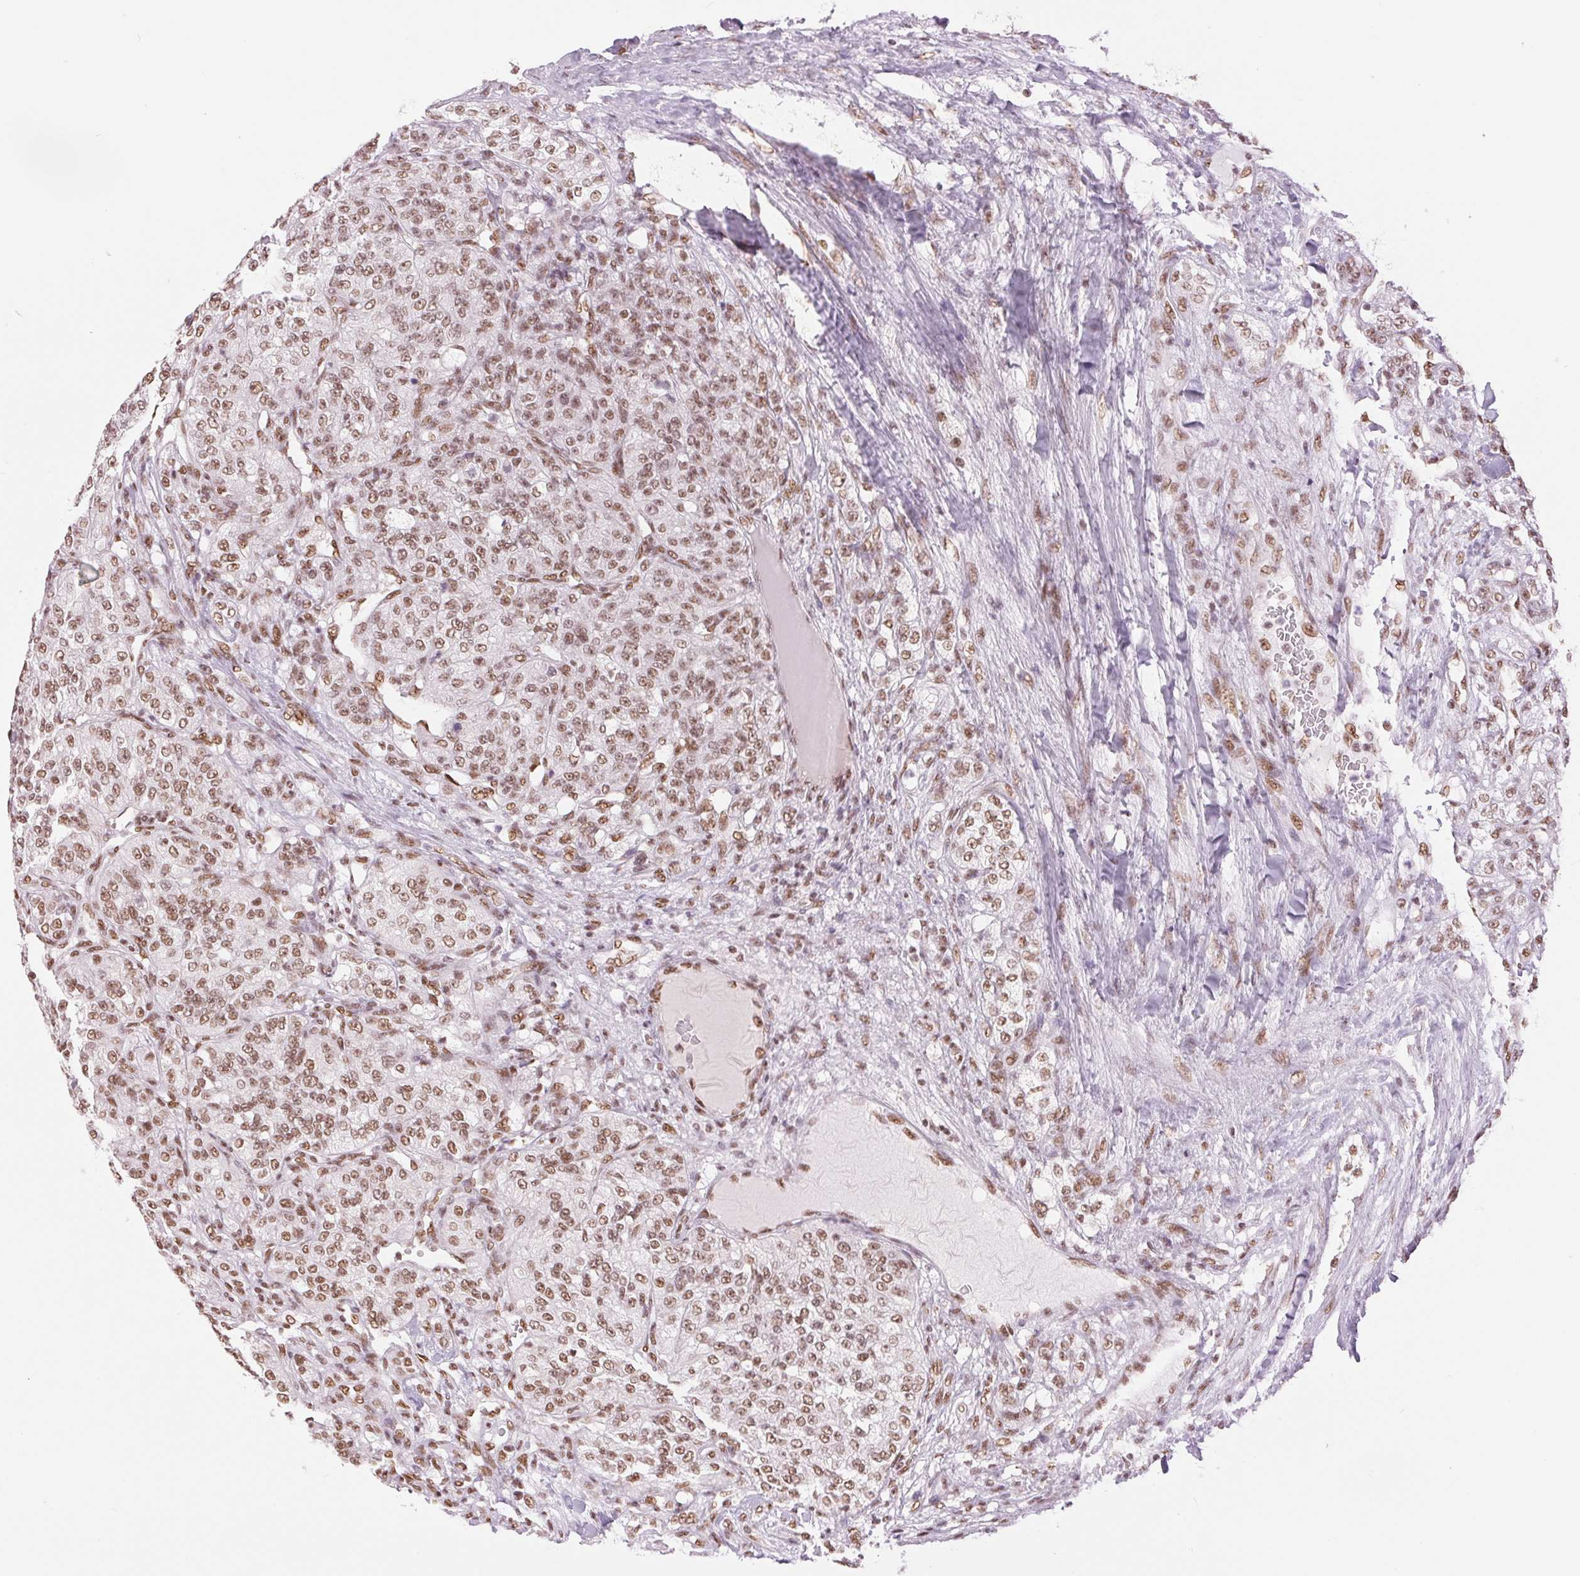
{"staining": {"intensity": "moderate", "quantity": ">75%", "location": "nuclear"}, "tissue": "renal cancer", "cell_type": "Tumor cells", "image_type": "cancer", "snomed": [{"axis": "morphology", "description": "Adenocarcinoma, NOS"}, {"axis": "topography", "description": "Kidney"}], "caption": "Brown immunohistochemical staining in human renal adenocarcinoma displays moderate nuclear expression in approximately >75% of tumor cells.", "gene": "ZFR2", "patient": {"sex": "female", "age": 63}}